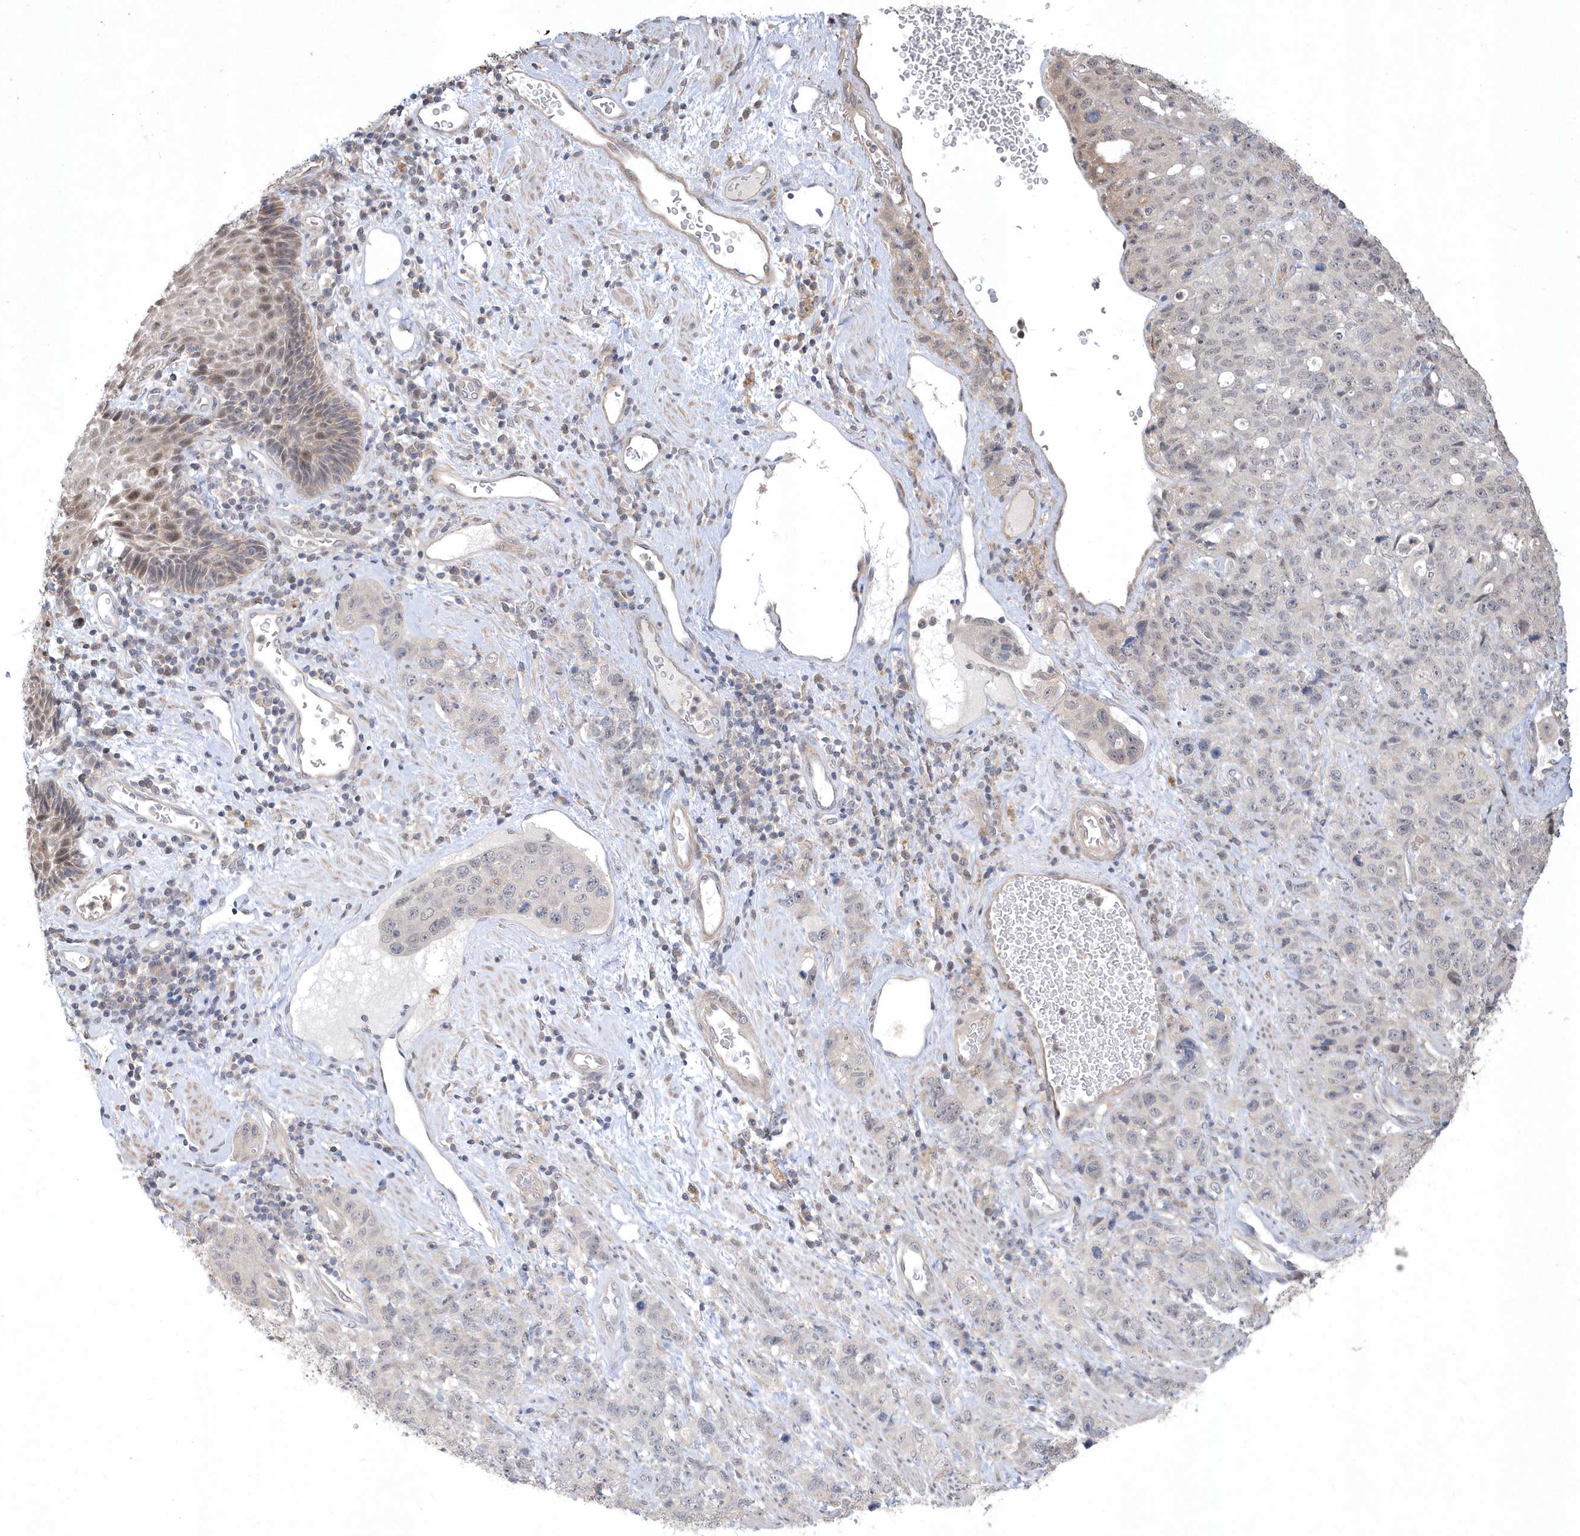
{"staining": {"intensity": "negative", "quantity": "none", "location": "none"}, "tissue": "stomach cancer", "cell_type": "Tumor cells", "image_type": "cancer", "snomed": [{"axis": "morphology", "description": "Adenocarcinoma, NOS"}, {"axis": "topography", "description": "Stomach"}], "caption": "This is an IHC histopathology image of stomach cancer (adenocarcinoma). There is no staining in tumor cells.", "gene": "TSPEAR", "patient": {"sex": "male", "age": 48}}